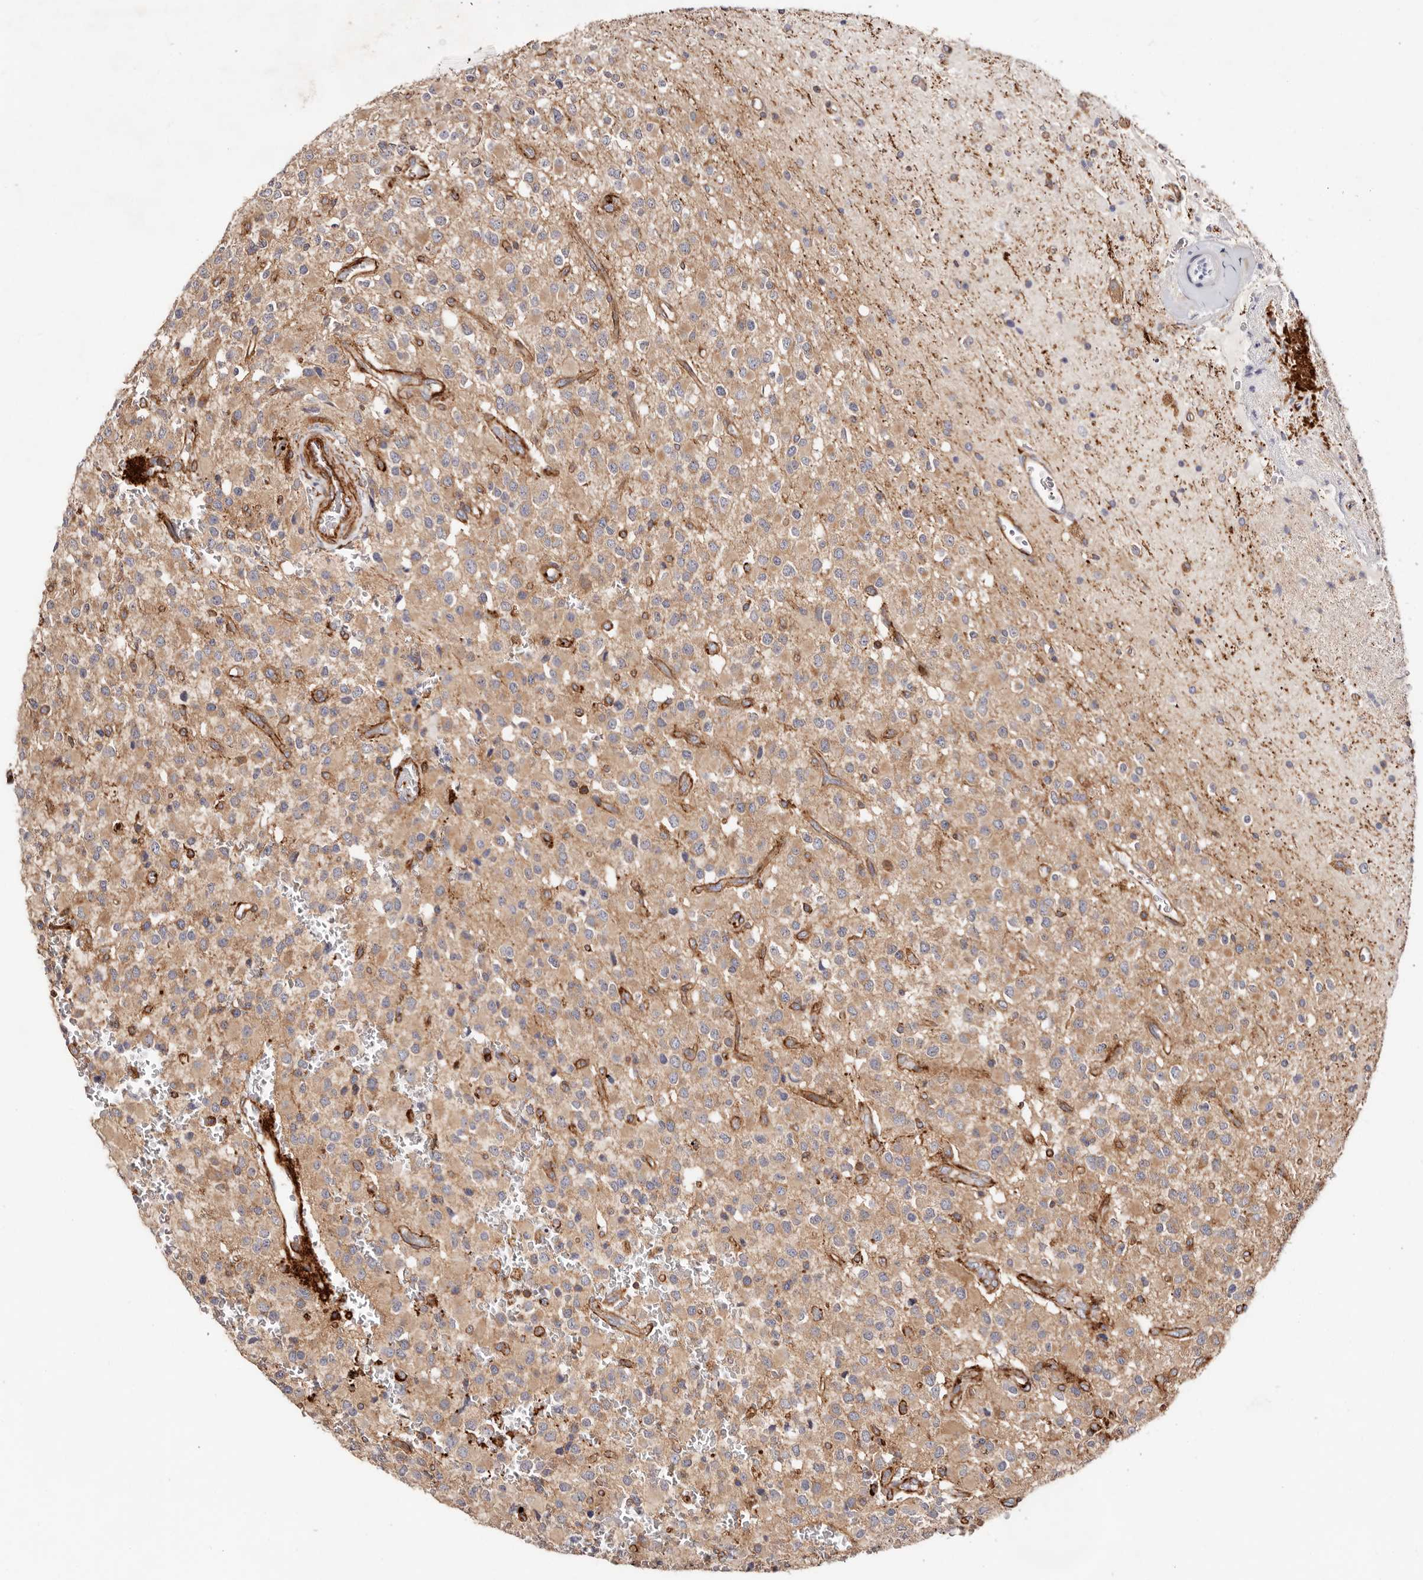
{"staining": {"intensity": "moderate", "quantity": ">75%", "location": "cytoplasmic/membranous"}, "tissue": "glioma", "cell_type": "Tumor cells", "image_type": "cancer", "snomed": [{"axis": "morphology", "description": "Glioma, malignant, High grade"}, {"axis": "topography", "description": "Brain"}], "caption": "Protein staining demonstrates moderate cytoplasmic/membranous positivity in approximately >75% of tumor cells in glioma. Immunohistochemistry (ihc) stains the protein of interest in brown and the nuclei are stained blue.", "gene": "PTPN22", "patient": {"sex": "male", "age": 34}}